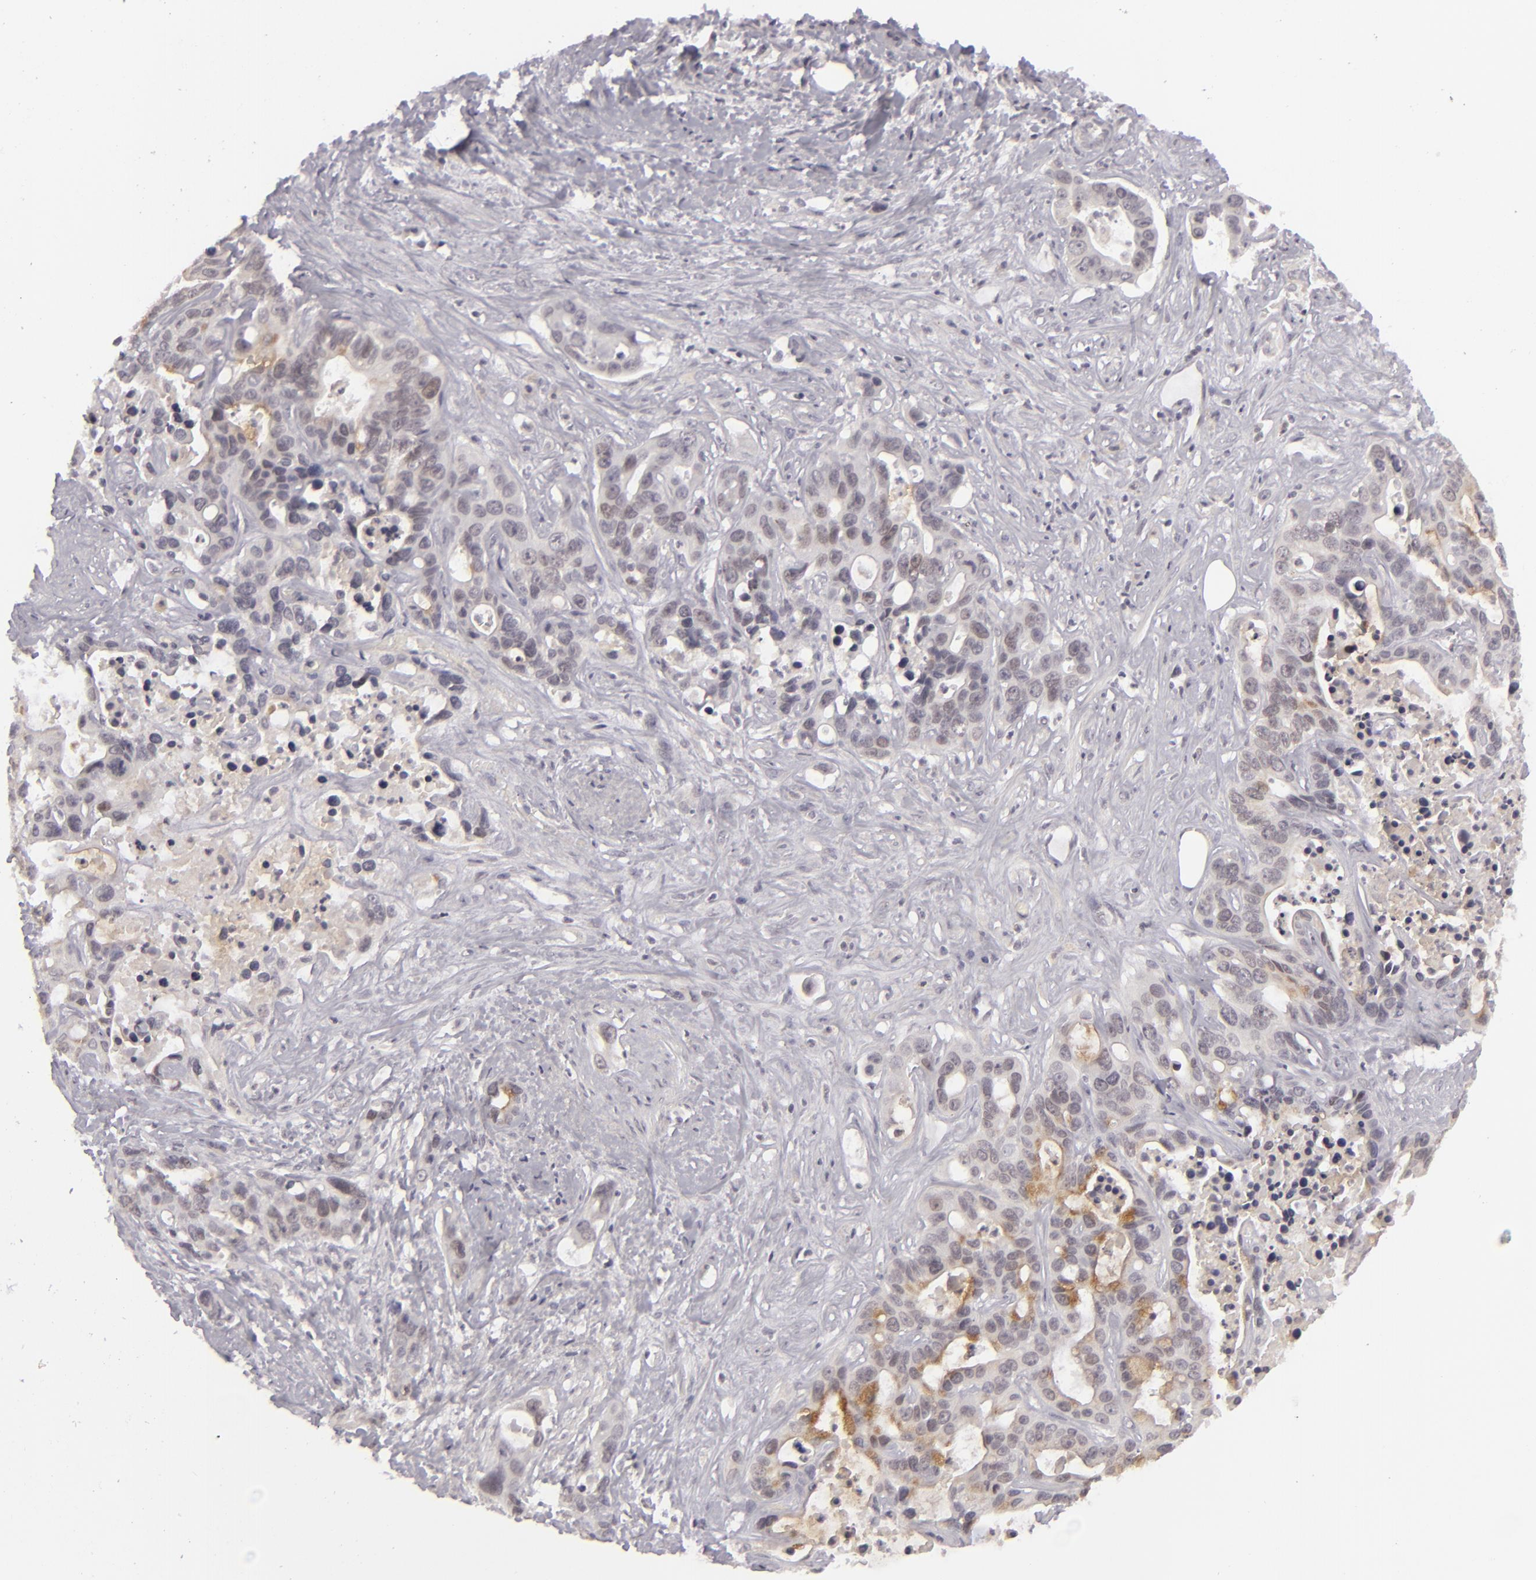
{"staining": {"intensity": "weak", "quantity": "<25%", "location": "cytoplasmic/membranous"}, "tissue": "liver cancer", "cell_type": "Tumor cells", "image_type": "cancer", "snomed": [{"axis": "morphology", "description": "Cholangiocarcinoma"}, {"axis": "topography", "description": "Liver"}], "caption": "This photomicrograph is of liver cancer stained with IHC to label a protein in brown with the nuclei are counter-stained blue. There is no expression in tumor cells.", "gene": "SIX1", "patient": {"sex": "female", "age": 65}}